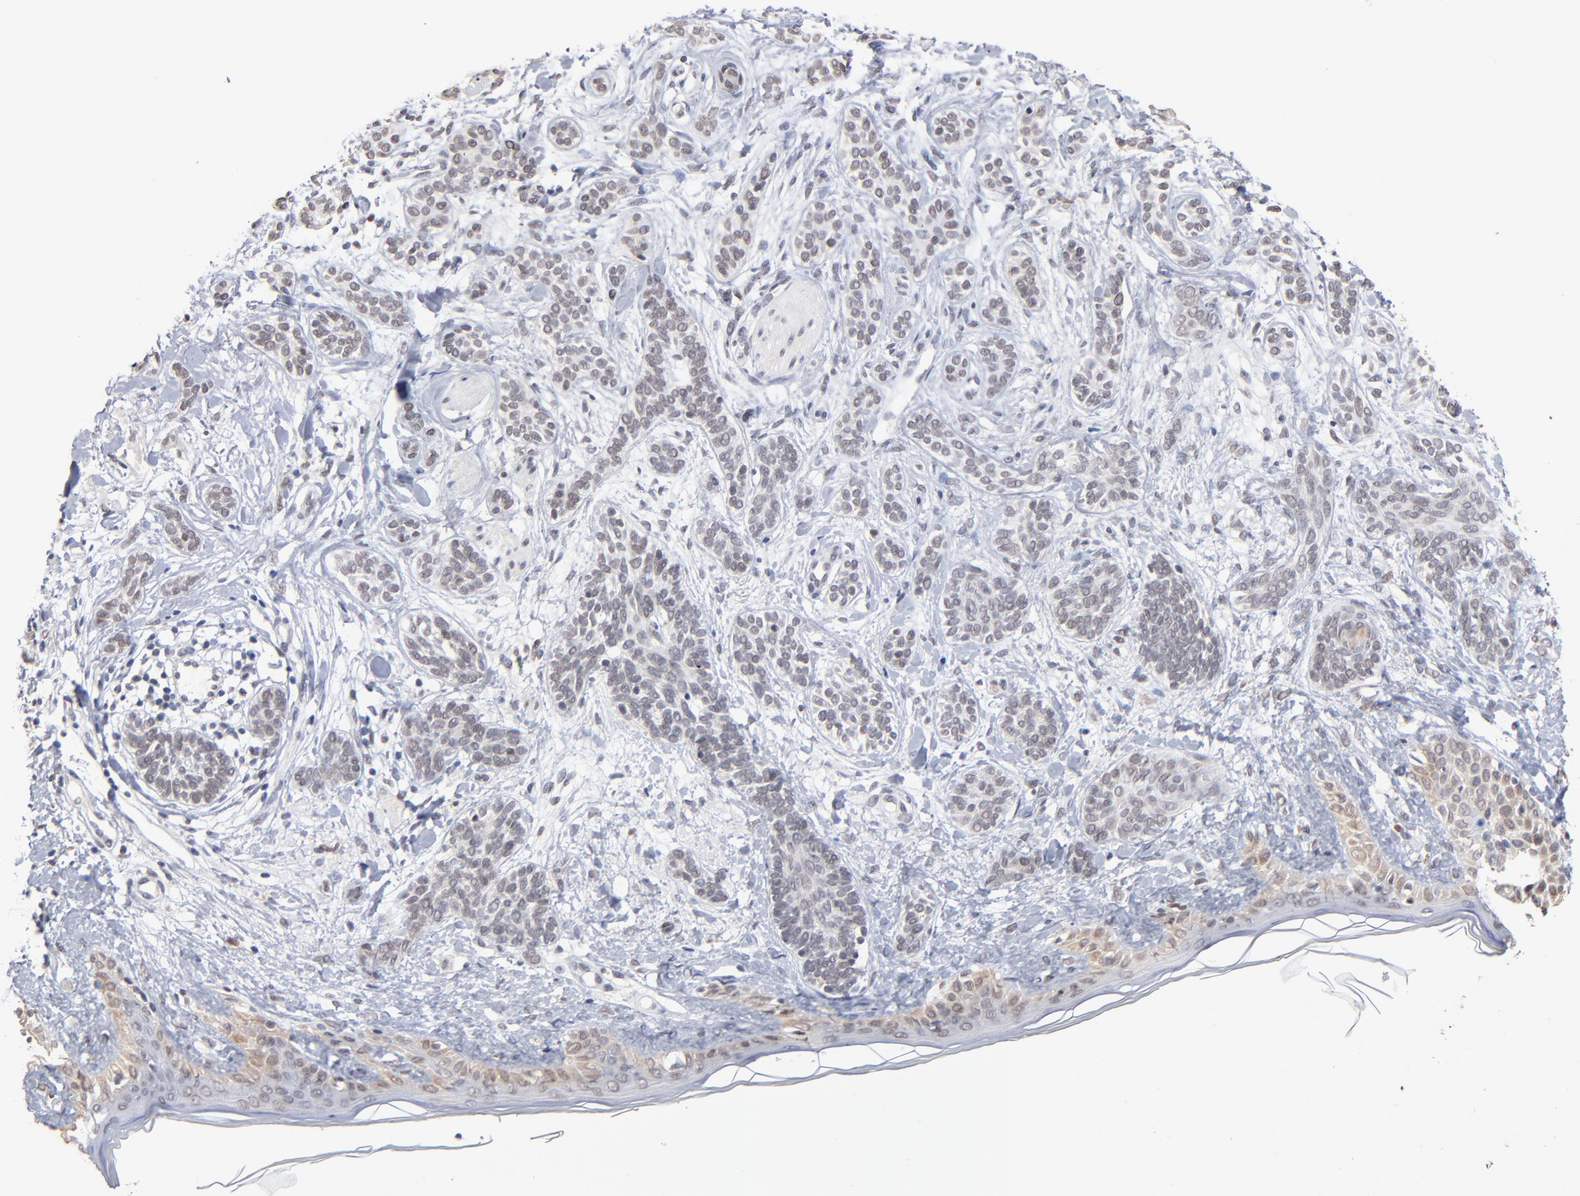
{"staining": {"intensity": "negative", "quantity": "none", "location": "none"}, "tissue": "skin cancer", "cell_type": "Tumor cells", "image_type": "cancer", "snomed": [{"axis": "morphology", "description": "Normal tissue, NOS"}, {"axis": "morphology", "description": "Basal cell carcinoma"}, {"axis": "topography", "description": "Skin"}], "caption": "This is an immunohistochemistry (IHC) photomicrograph of skin cancer. There is no positivity in tumor cells.", "gene": "MBIP", "patient": {"sex": "male", "age": 63}}